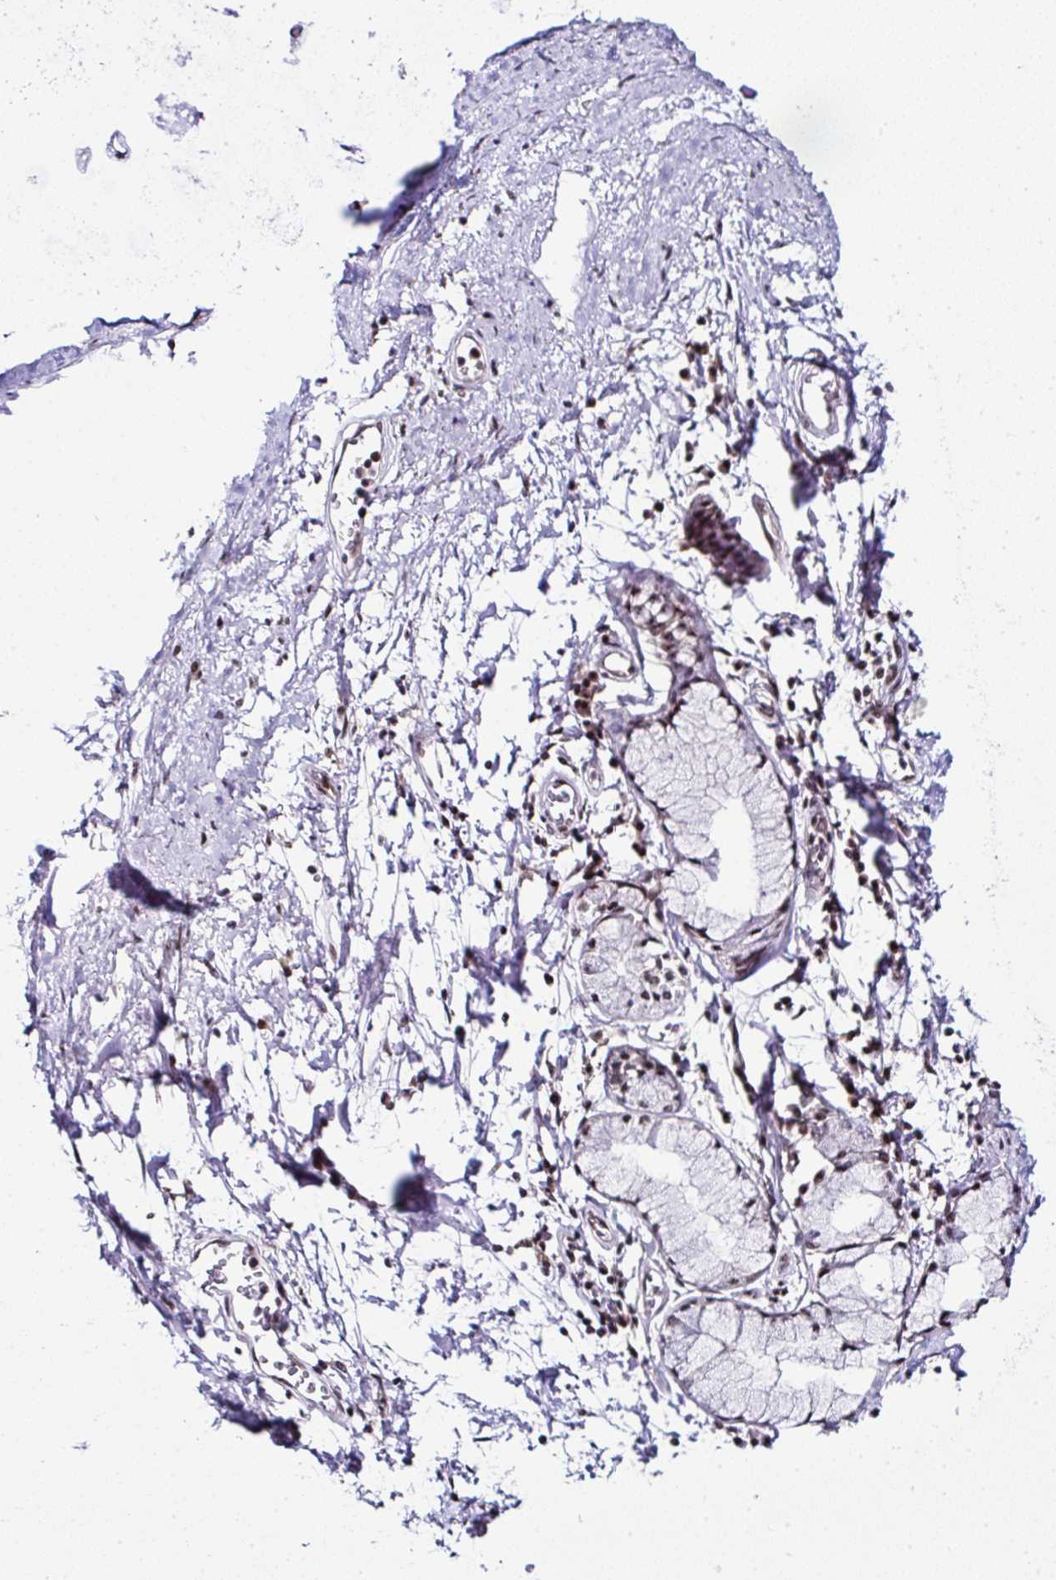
{"staining": {"intensity": "negative", "quantity": "none", "location": "none"}, "tissue": "adipose tissue", "cell_type": "Adipocytes", "image_type": "normal", "snomed": [{"axis": "morphology", "description": "Normal tissue, NOS"}, {"axis": "morphology", "description": "Degeneration, NOS"}, {"axis": "topography", "description": "Cartilage tissue"}, {"axis": "topography", "description": "Lung"}], "caption": "High power microscopy photomicrograph of an IHC photomicrograph of normal adipose tissue, revealing no significant positivity in adipocytes.", "gene": "PTPN2", "patient": {"sex": "female", "age": 61}}